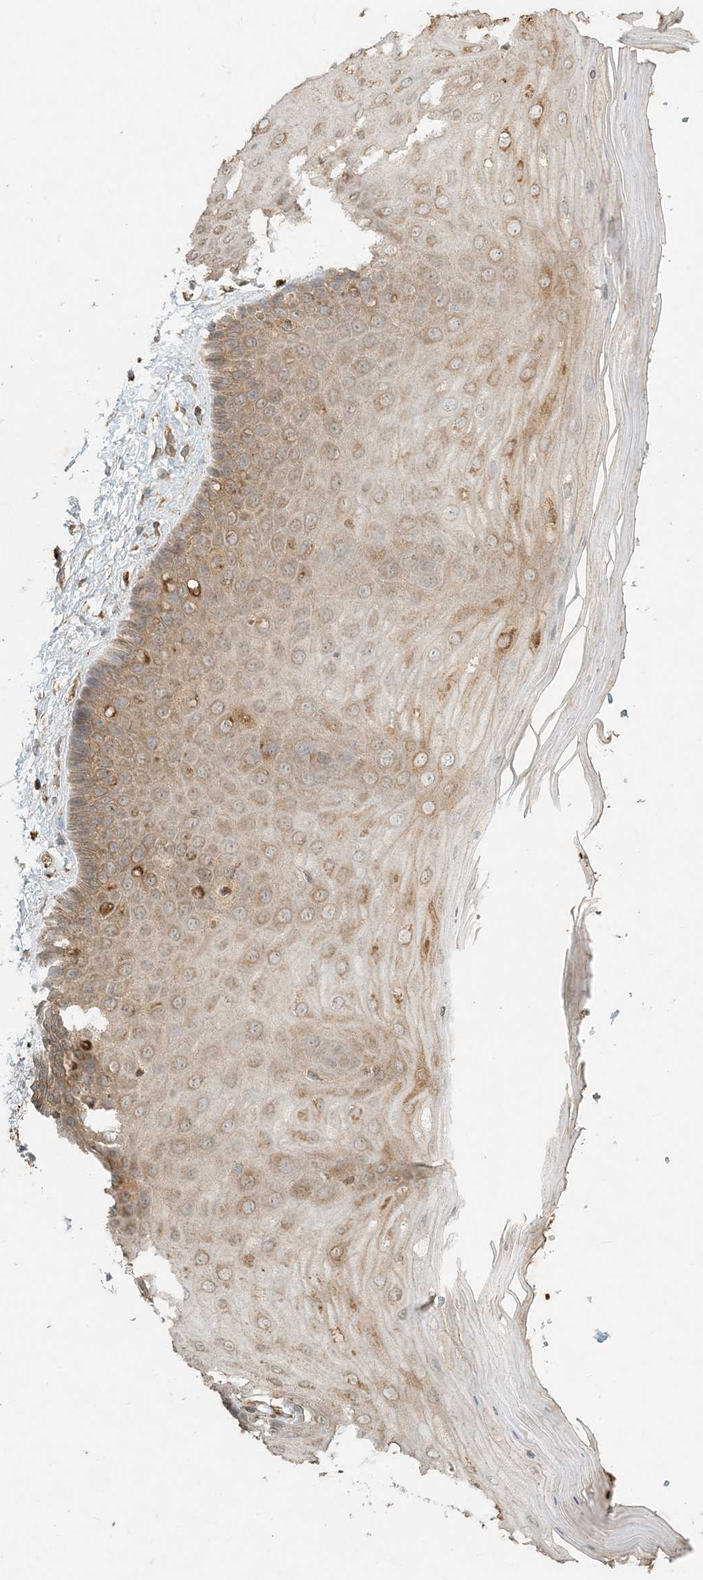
{"staining": {"intensity": "moderate", "quantity": "25%-75%", "location": "cytoplasmic/membranous"}, "tissue": "cervix", "cell_type": "Glandular cells", "image_type": "normal", "snomed": [{"axis": "morphology", "description": "Normal tissue, NOS"}, {"axis": "topography", "description": "Cervix"}], "caption": "Protein expression analysis of normal cervix exhibits moderate cytoplasmic/membranous staining in approximately 25%-75% of glandular cells.", "gene": "MCOLN1", "patient": {"sex": "female", "age": 55}}